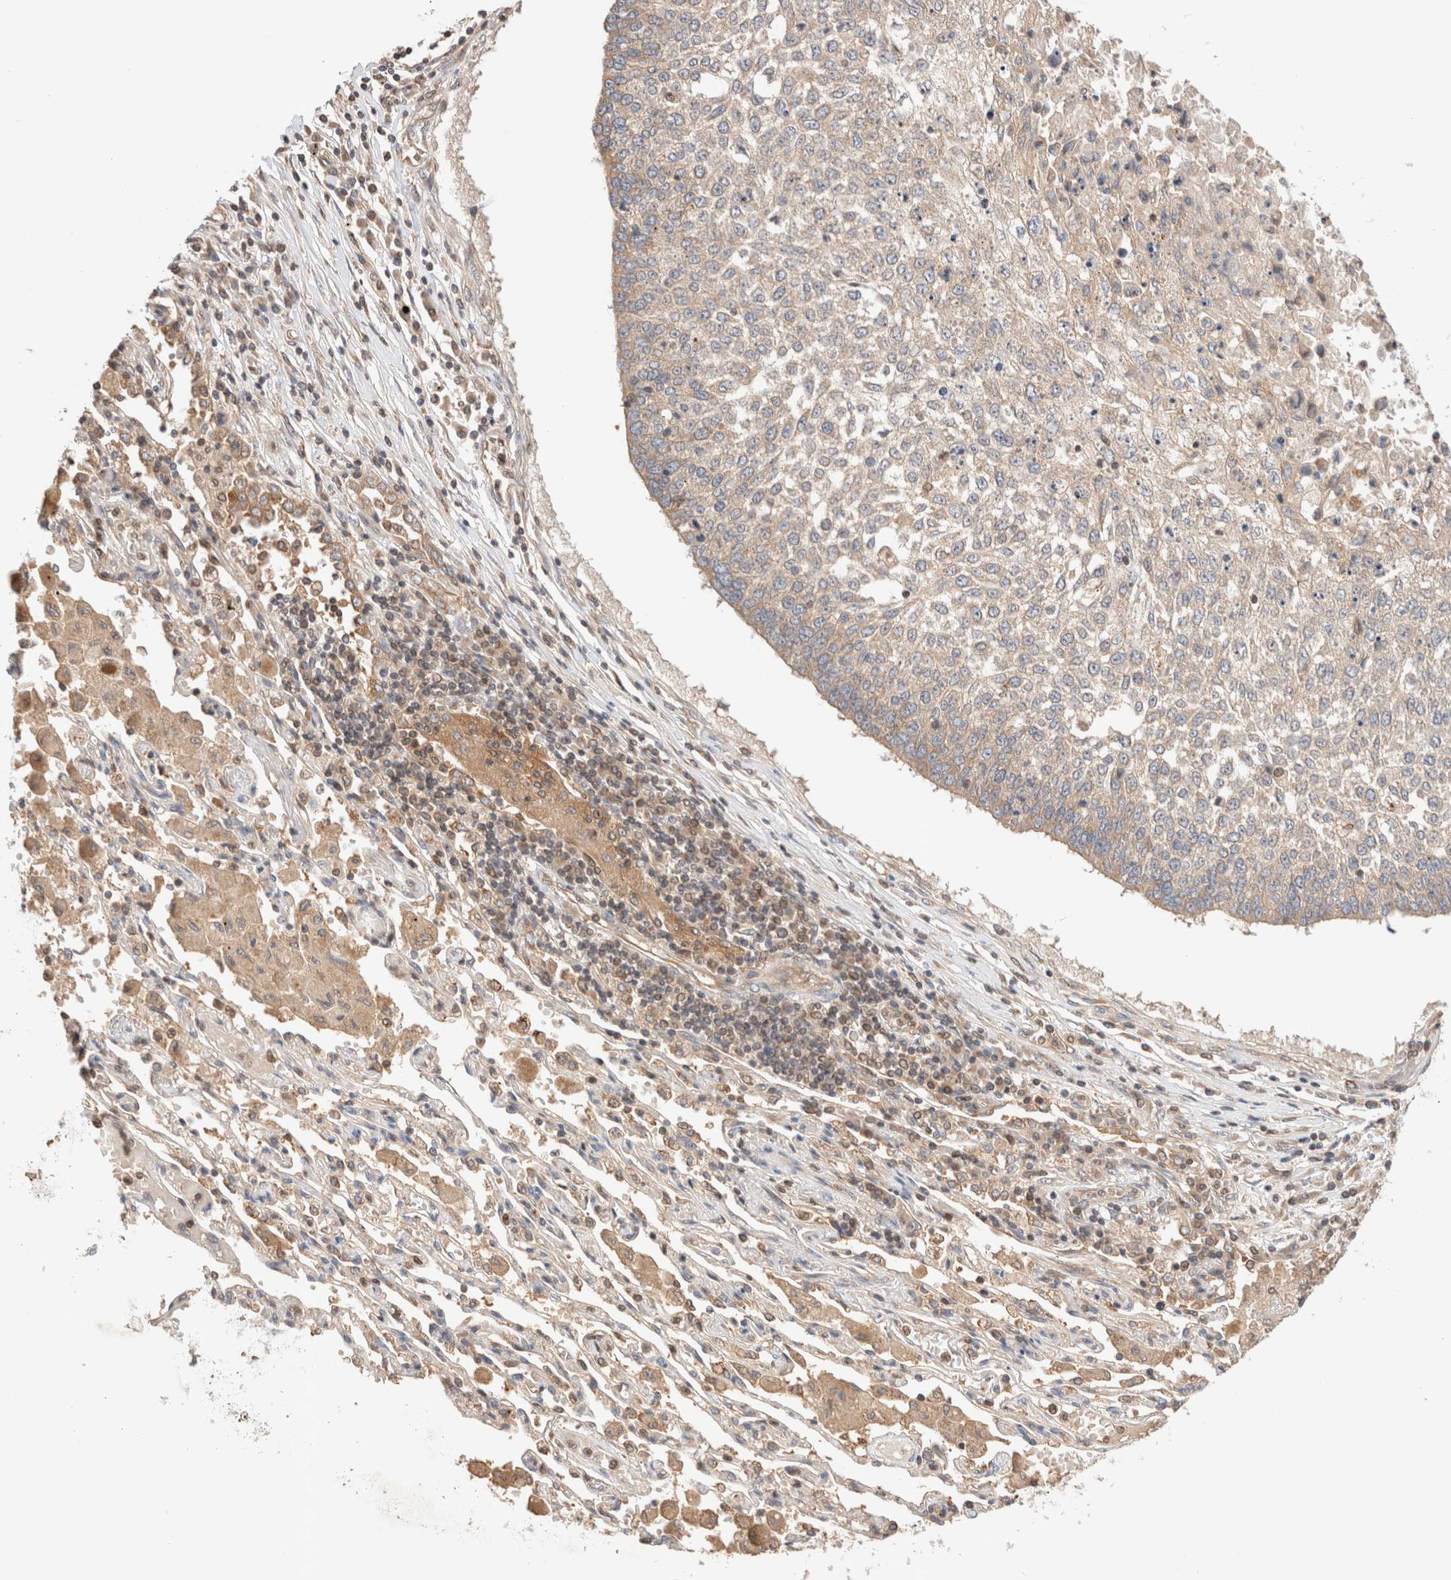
{"staining": {"intensity": "weak", "quantity": "<25%", "location": "cytoplasmic/membranous"}, "tissue": "lung cancer", "cell_type": "Tumor cells", "image_type": "cancer", "snomed": [{"axis": "morphology", "description": "Normal tissue, NOS"}, {"axis": "morphology", "description": "Squamous cell carcinoma, NOS"}, {"axis": "topography", "description": "Cartilage tissue"}, {"axis": "topography", "description": "Bronchus"}, {"axis": "topography", "description": "Lung"}, {"axis": "topography", "description": "Peripheral nerve tissue"}], "caption": "Immunohistochemical staining of lung squamous cell carcinoma exhibits no significant staining in tumor cells. (DAB (3,3'-diaminobenzidine) IHC visualized using brightfield microscopy, high magnification).", "gene": "SIKE1", "patient": {"sex": "female", "age": 49}}